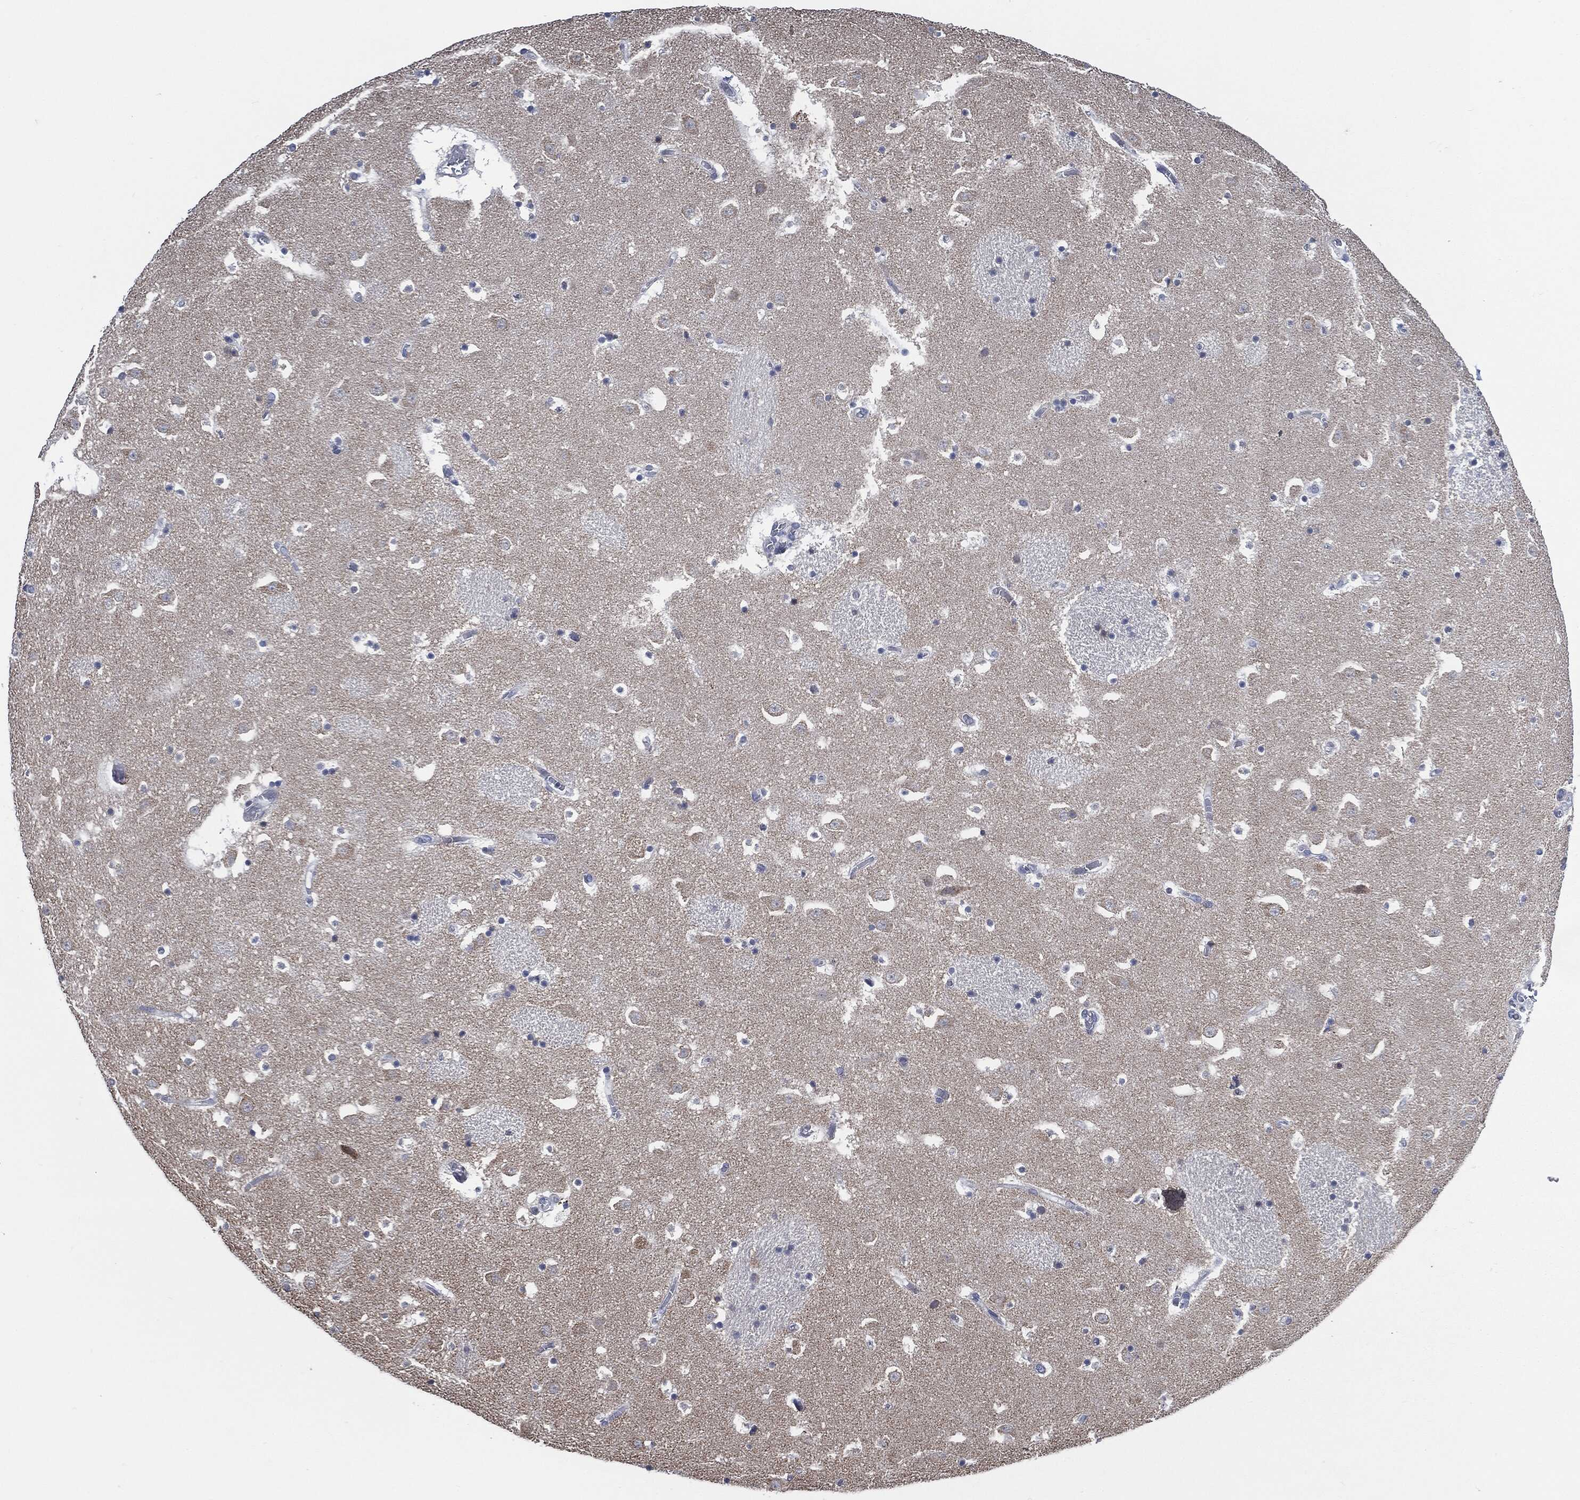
{"staining": {"intensity": "negative", "quantity": "none", "location": "none"}, "tissue": "caudate", "cell_type": "Glial cells", "image_type": "normal", "snomed": [{"axis": "morphology", "description": "Normal tissue, NOS"}, {"axis": "topography", "description": "Lateral ventricle wall"}], "caption": "A high-resolution image shows IHC staining of normal caudate, which reveals no significant staining in glial cells. (Brightfield microscopy of DAB (3,3'-diaminobenzidine) immunohistochemistry at high magnification).", "gene": "IL2RG", "patient": {"sex": "female", "age": 42}}